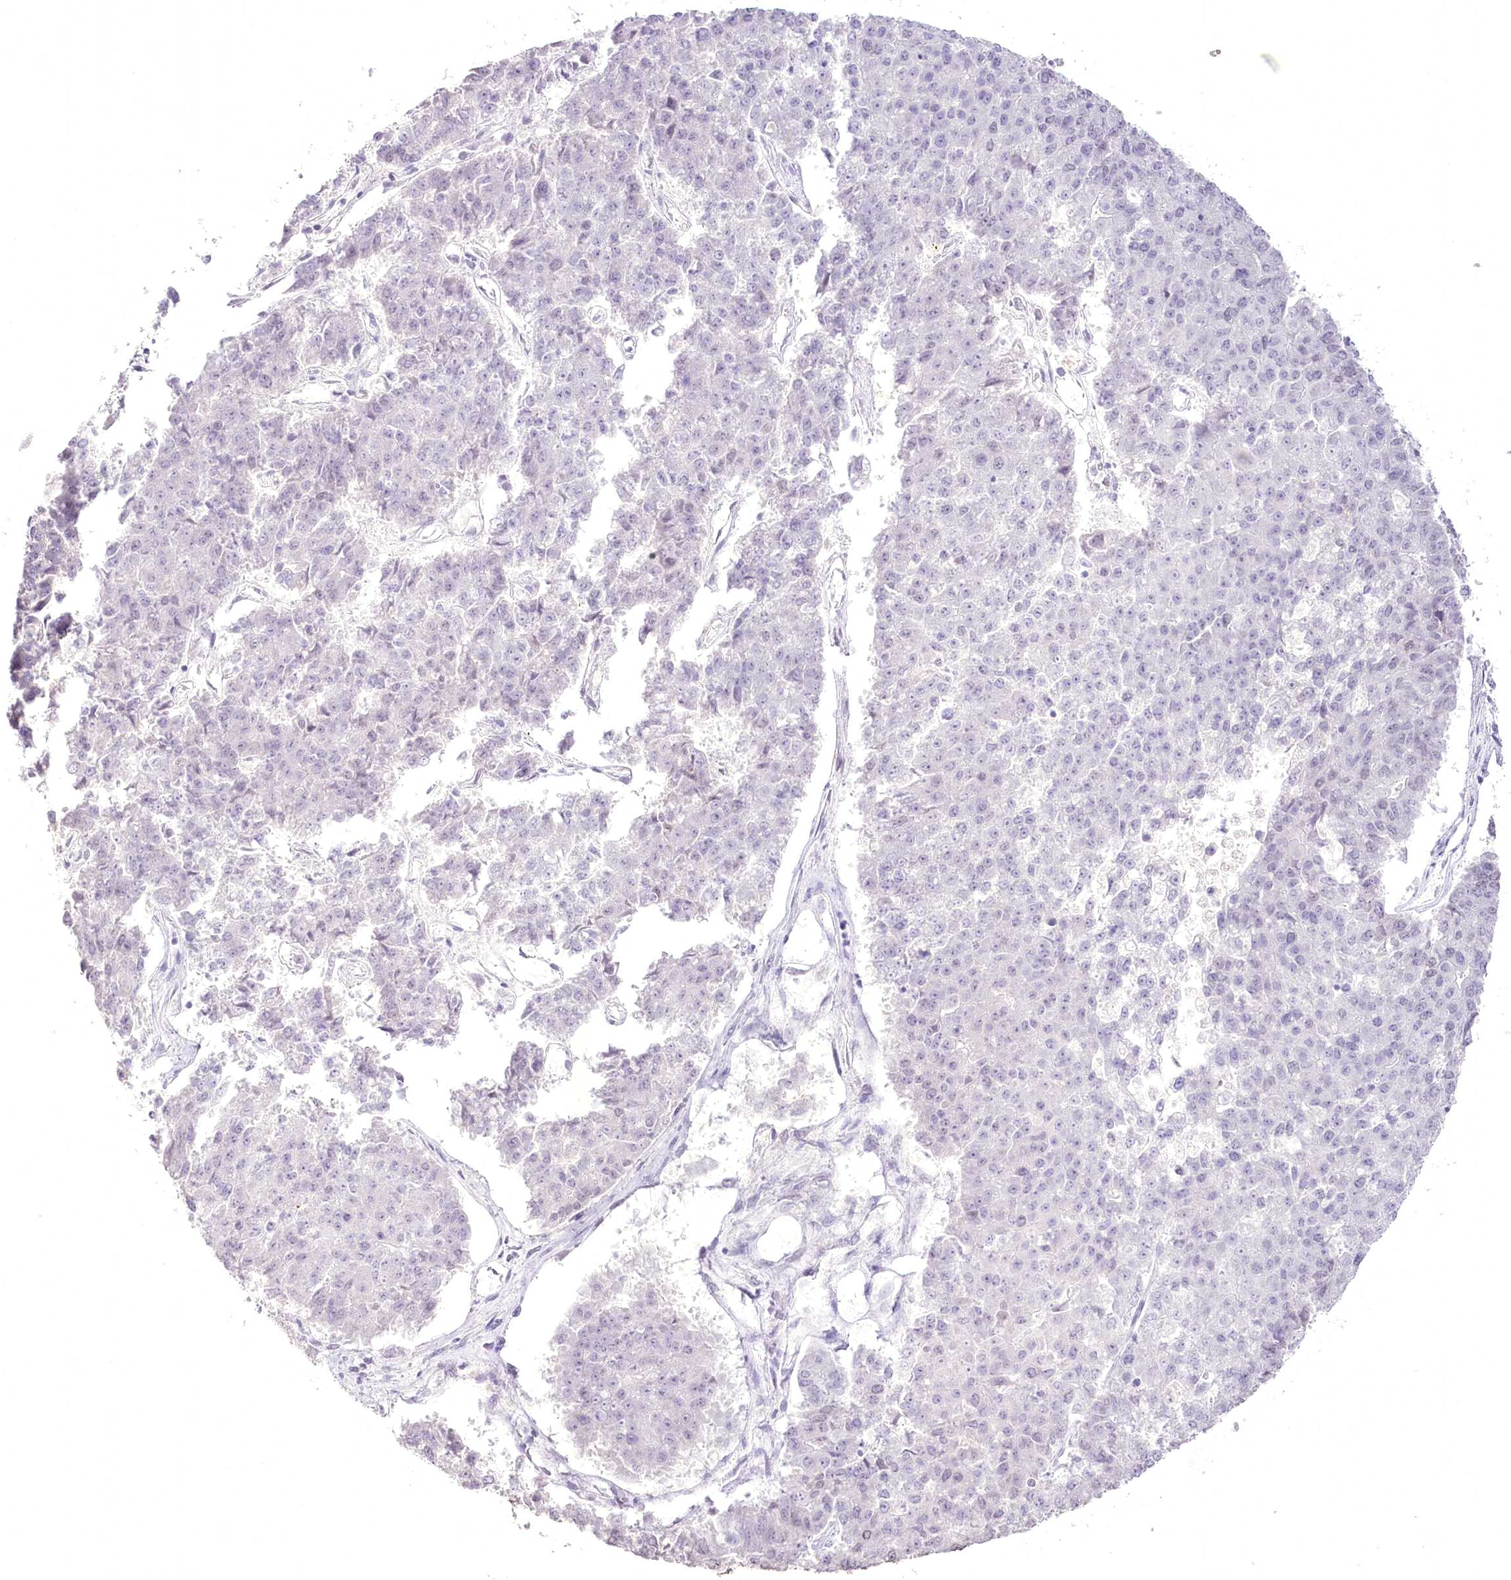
{"staining": {"intensity": "negative", "quantity": "none", "location": "none"}, "tissue": "pancreatic cancer", "cell_type": "Tumor cells", "image_type": "cancer", "snomed": [{"axis": "morphology", "description": "Adenocarcinoma, NOS"}, {"axis": "topography", "description": "Pancreas"}], "caption": "A histopathology image of pancreatic cancer stained for a protein exhibits no brown staining in tumor cells. (Brightfield microscopy of DAB IHC at high magnification).", "gene": "SLC39A10", "patient": {"sex": "male", "age": 50}}